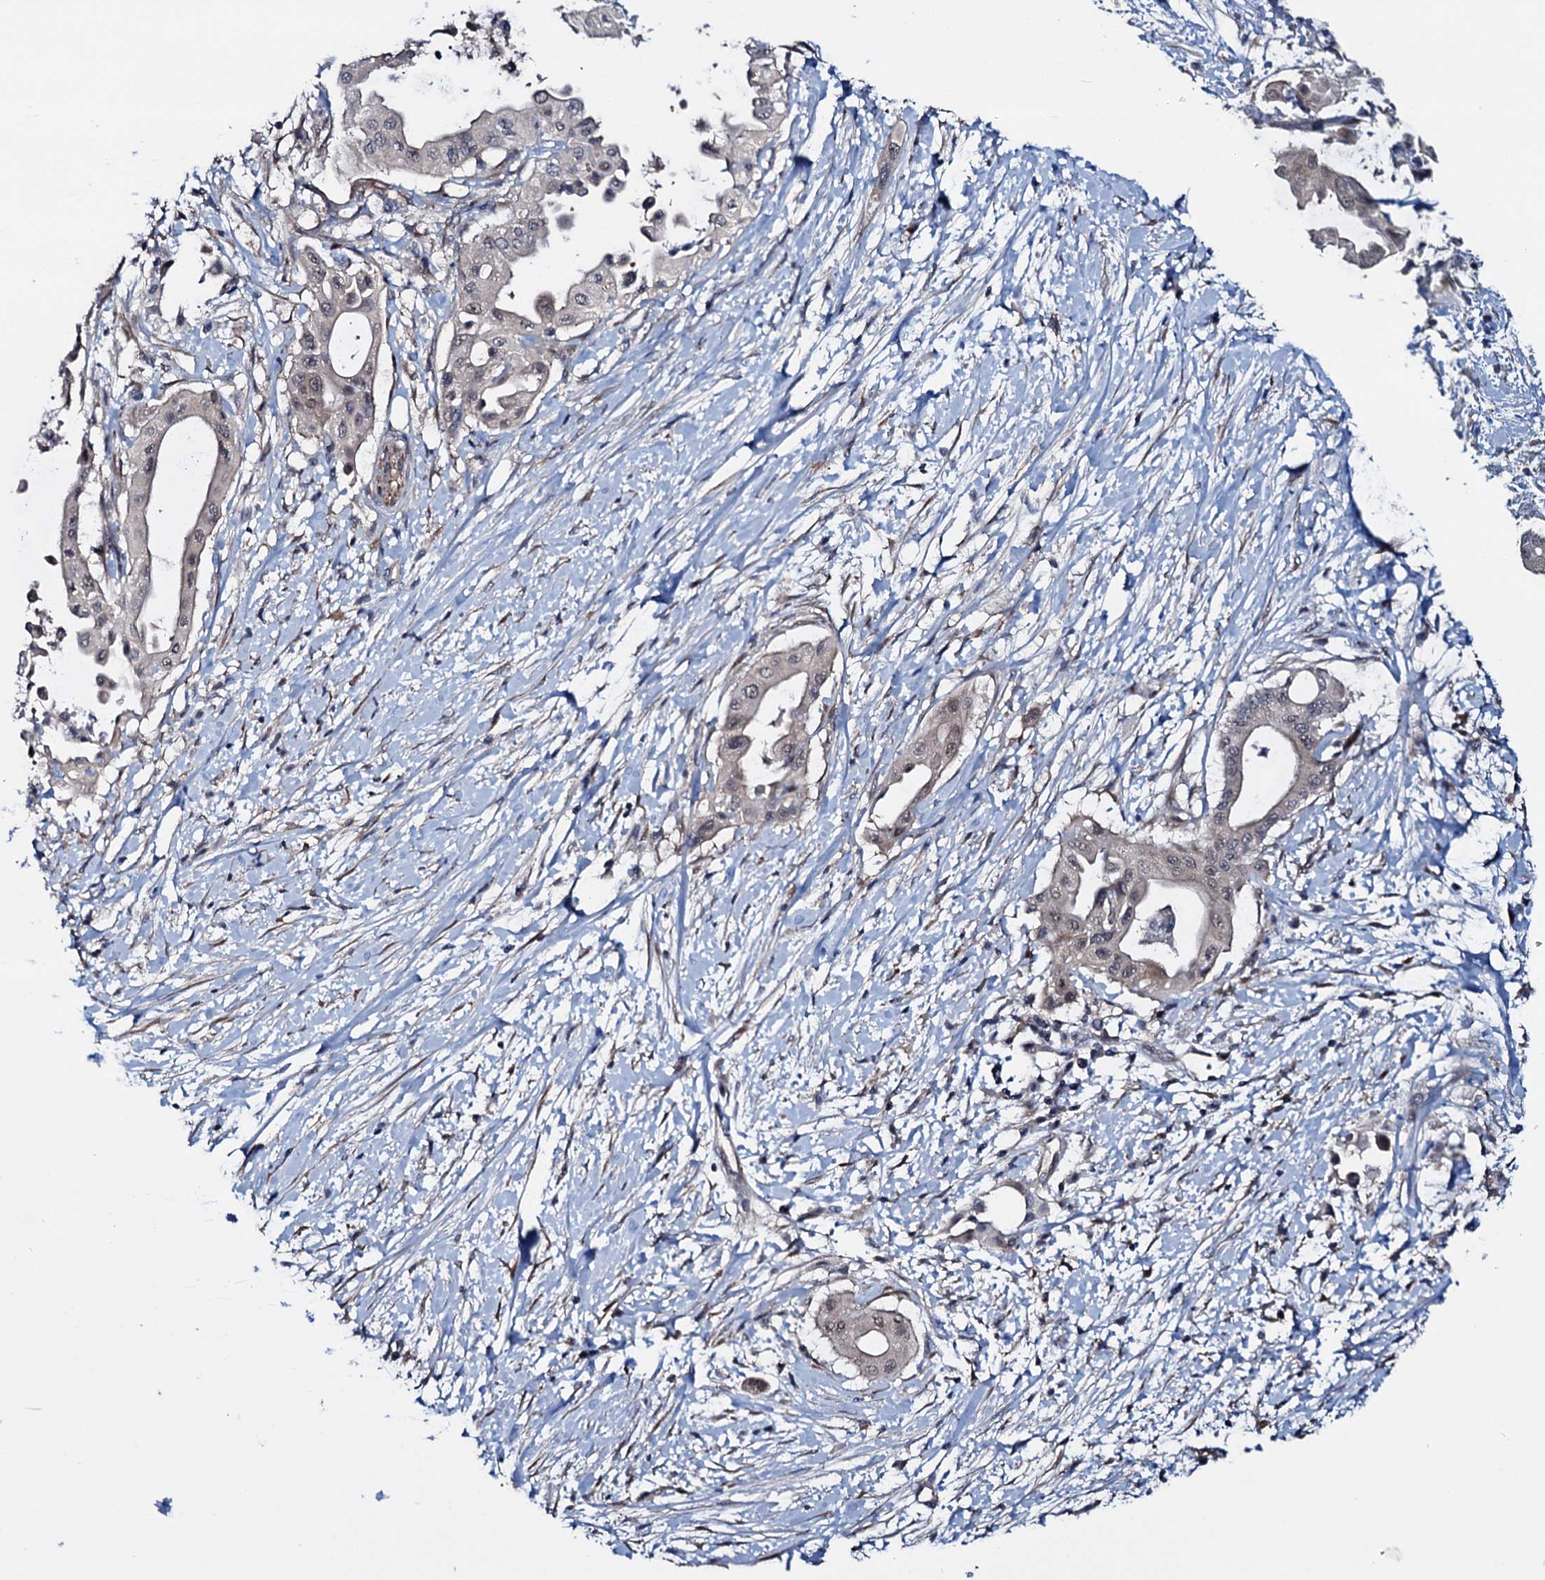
{"staining": {"intensity": "weak", "quantity": "<25%", "location": "nuclear"}, "tissue": "pancreatic cancer", "cell_type": "Tumor cells", "image_type": "cancer", "snomed": [{"axis": "morphology", "description": "Adenocarcinoma, NOS"}, {"axis": "topography", "description": "Pancreas"}], "caption": "The histopathology image demonstrates no staining of tumor cells in pancreatic adenocarcinoma.", "gene": "EYA4", "patient": {"sex": "male", "age": 68}}